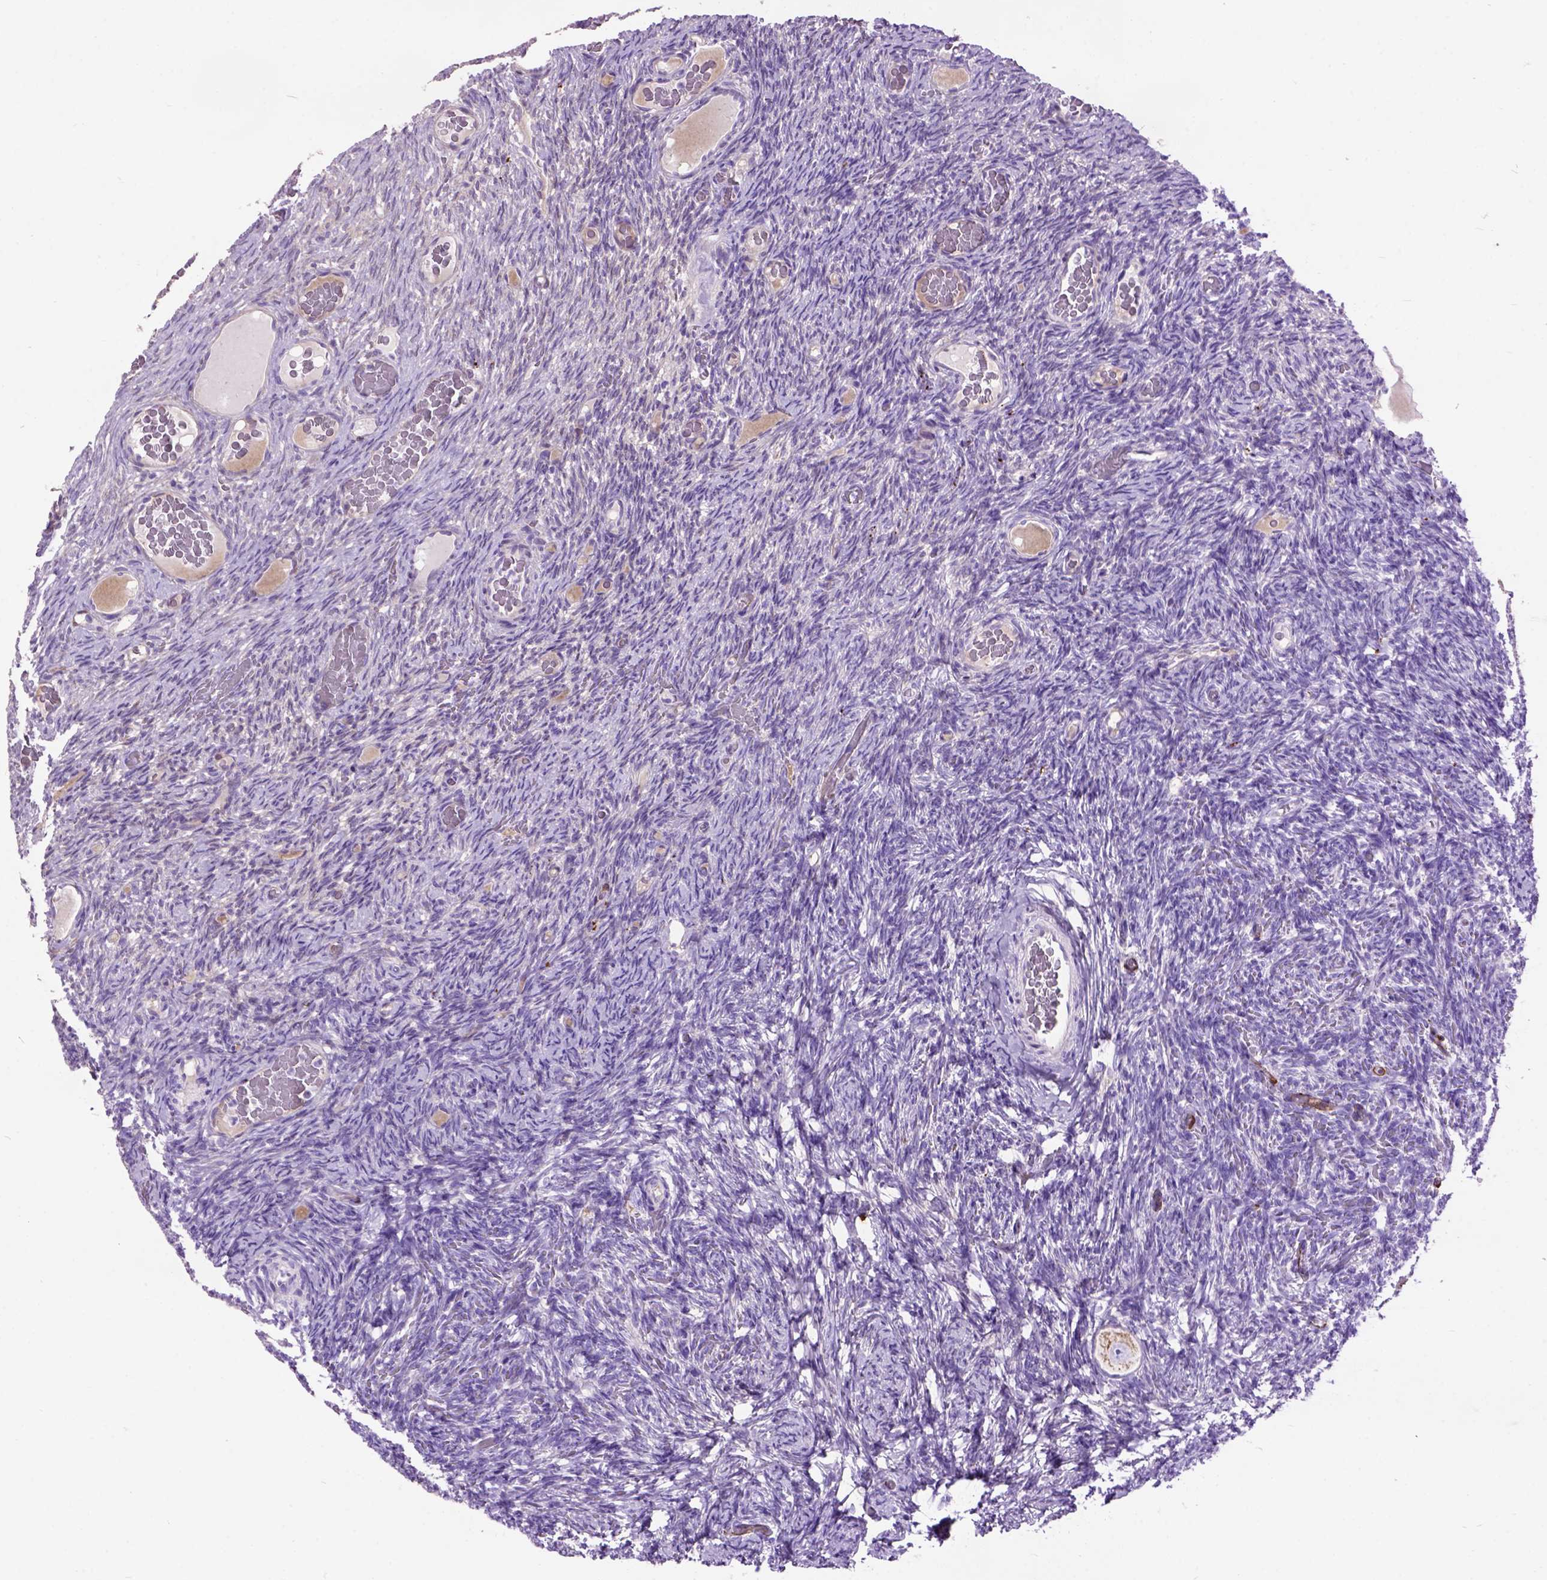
{"staining": {"intensity": "weak", "quantity": "<25%", "location": "cytoplasmic/membranous"}, "tissue": "ovary", "cell_type": "Follicle cells", "image_type": "normal", "snomed": [{"axis": "morphology", "description": "Normal tissue, NOS"}, {"axis": "topography", "description": "Ovary"}], "caption": "The image displays no staining of follicle cells in benign ovary.", "gene": "MAPT", "patient": {"sex": "female", "age": 34}}